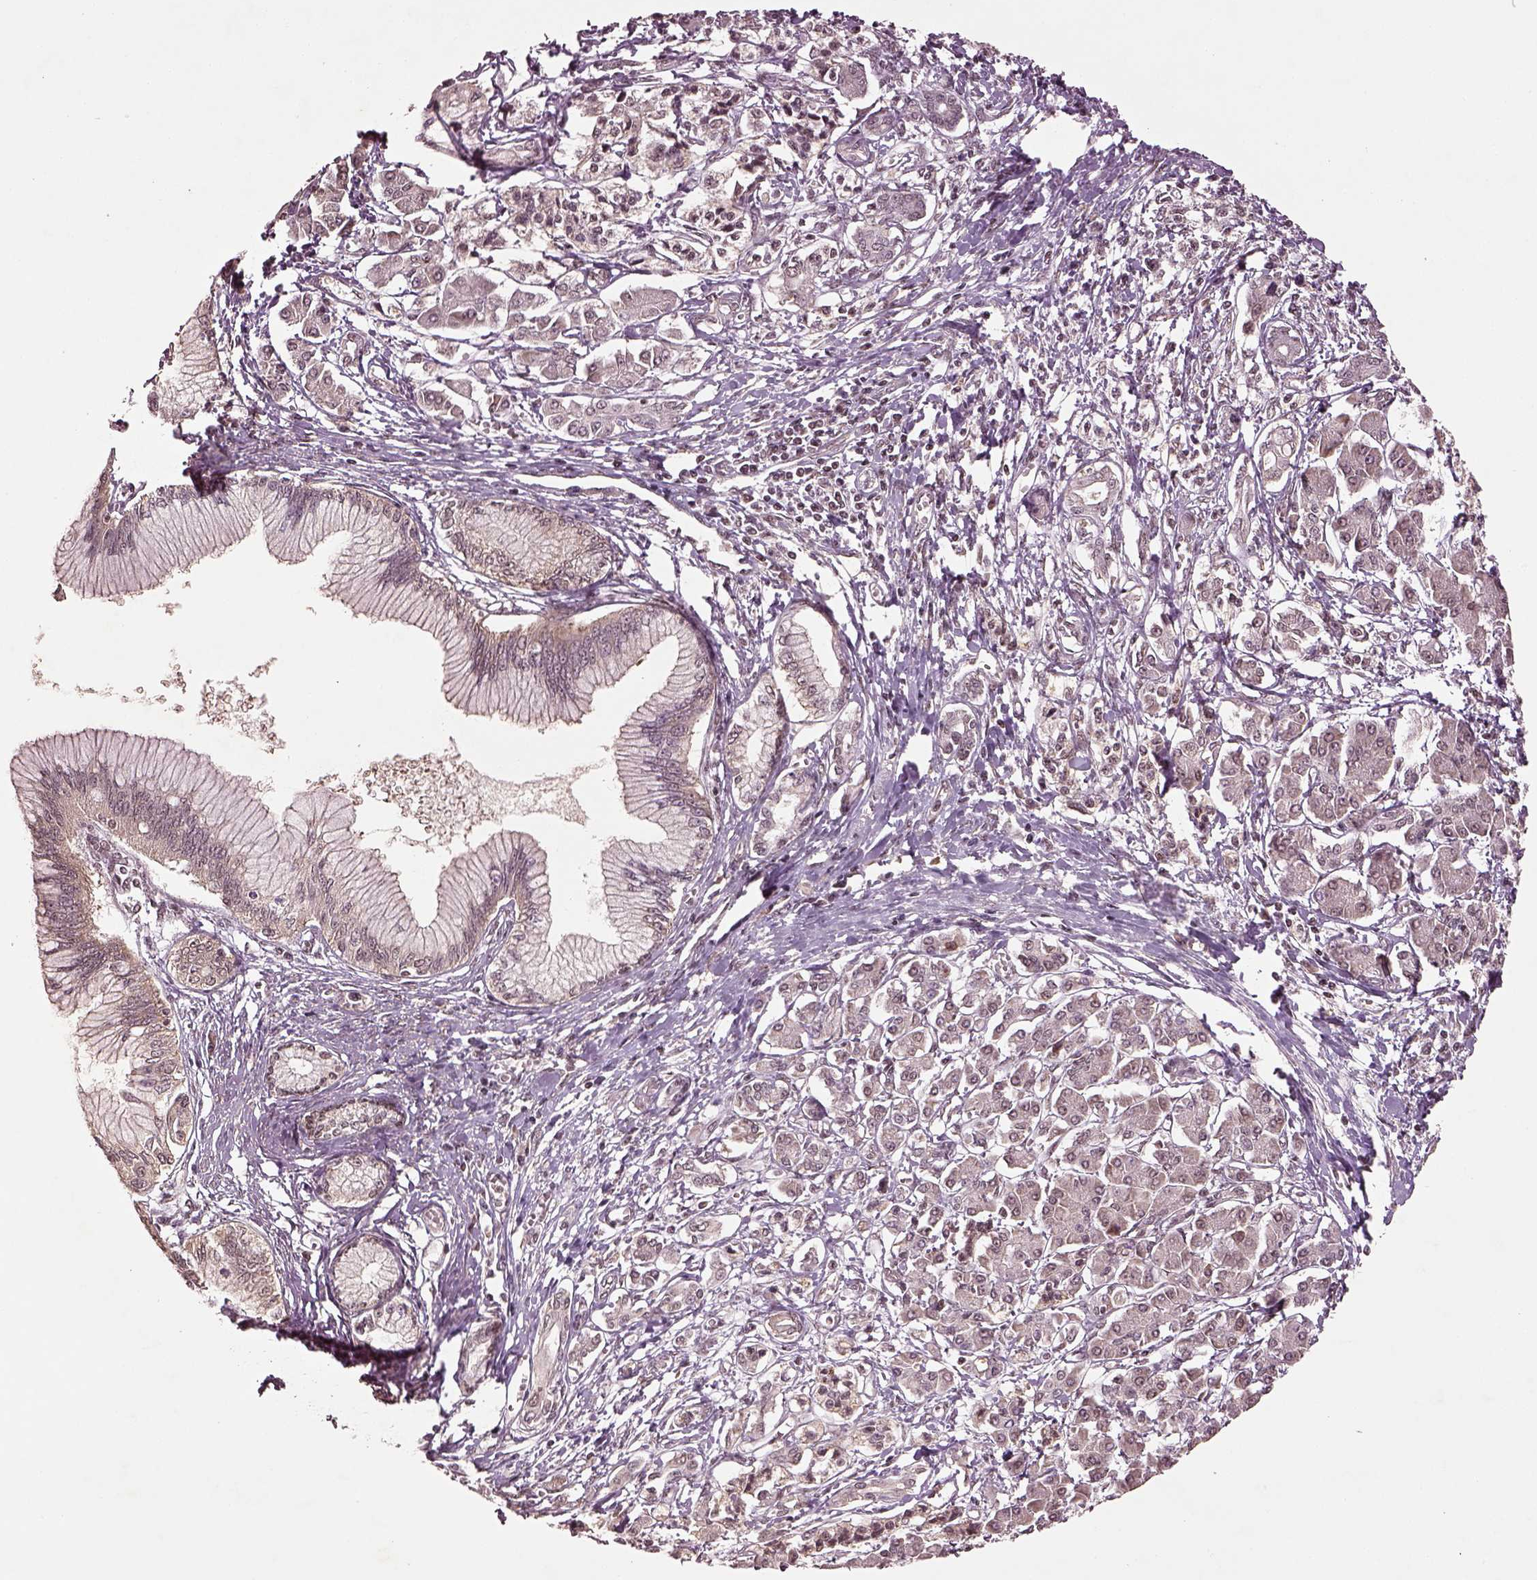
{"staining": {"intensity": "weak", "quantity": "<25%", "location": "nuclear"}, "tissue": "pancreatic cancer", "cell_type": "Tumor cells", "image_type": "cancer", "snomed": [{"axis": "morphology", "description": "Adenocarcinoma, NOS"}, {"axis": "topography", "description": "Pancreas"}], "caption": "The histopathology image demonstrates no significant staining in tumor cells of adenocarcinoma (pancreatic).", "gene": "BRD9", "patient": {"sex": "female", "age": 68}}